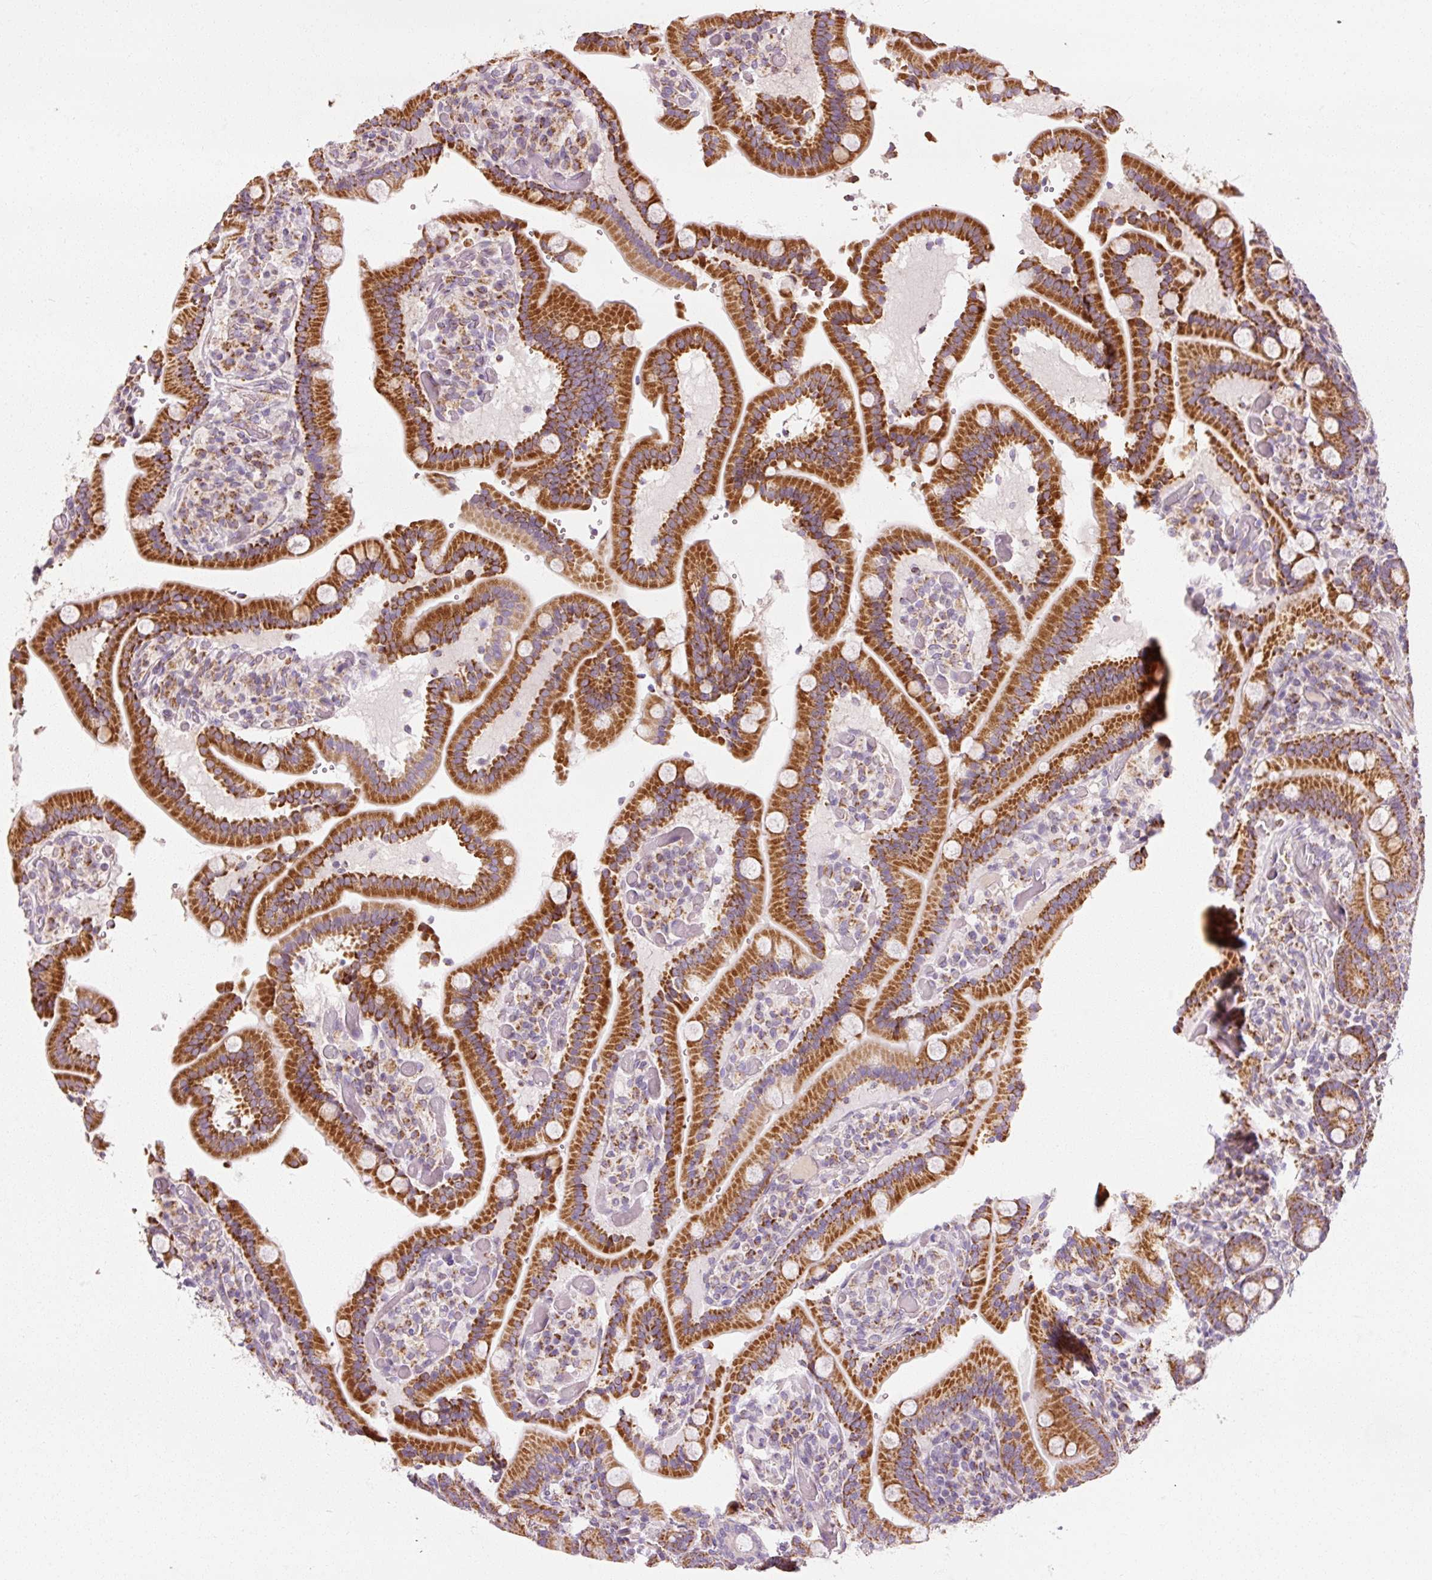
{"staining": {"intensity": "strong", "quantity": ">75%", "location": "cytoplasmic/membranous"}, "tissue": "duodenum", "cell_type": "Glandular cells", "image_type": "normal", "snomed": [{"axis": "morphology", "description": "Normal tissue, NOS"}, {"axis": "topography", "description": "Duodenum"}], "caption": "Glandular cells exhibit high levels of strong cytoplasmic/membranous staining in approximately >75% of cells in normal duodenum. (DAB (3,3'-diaminobenzidine) = brown stain, brightfield microscopy at high magnification).", "gene": "NDUFB4", "patient": {"sex": "female", "age": 62}}